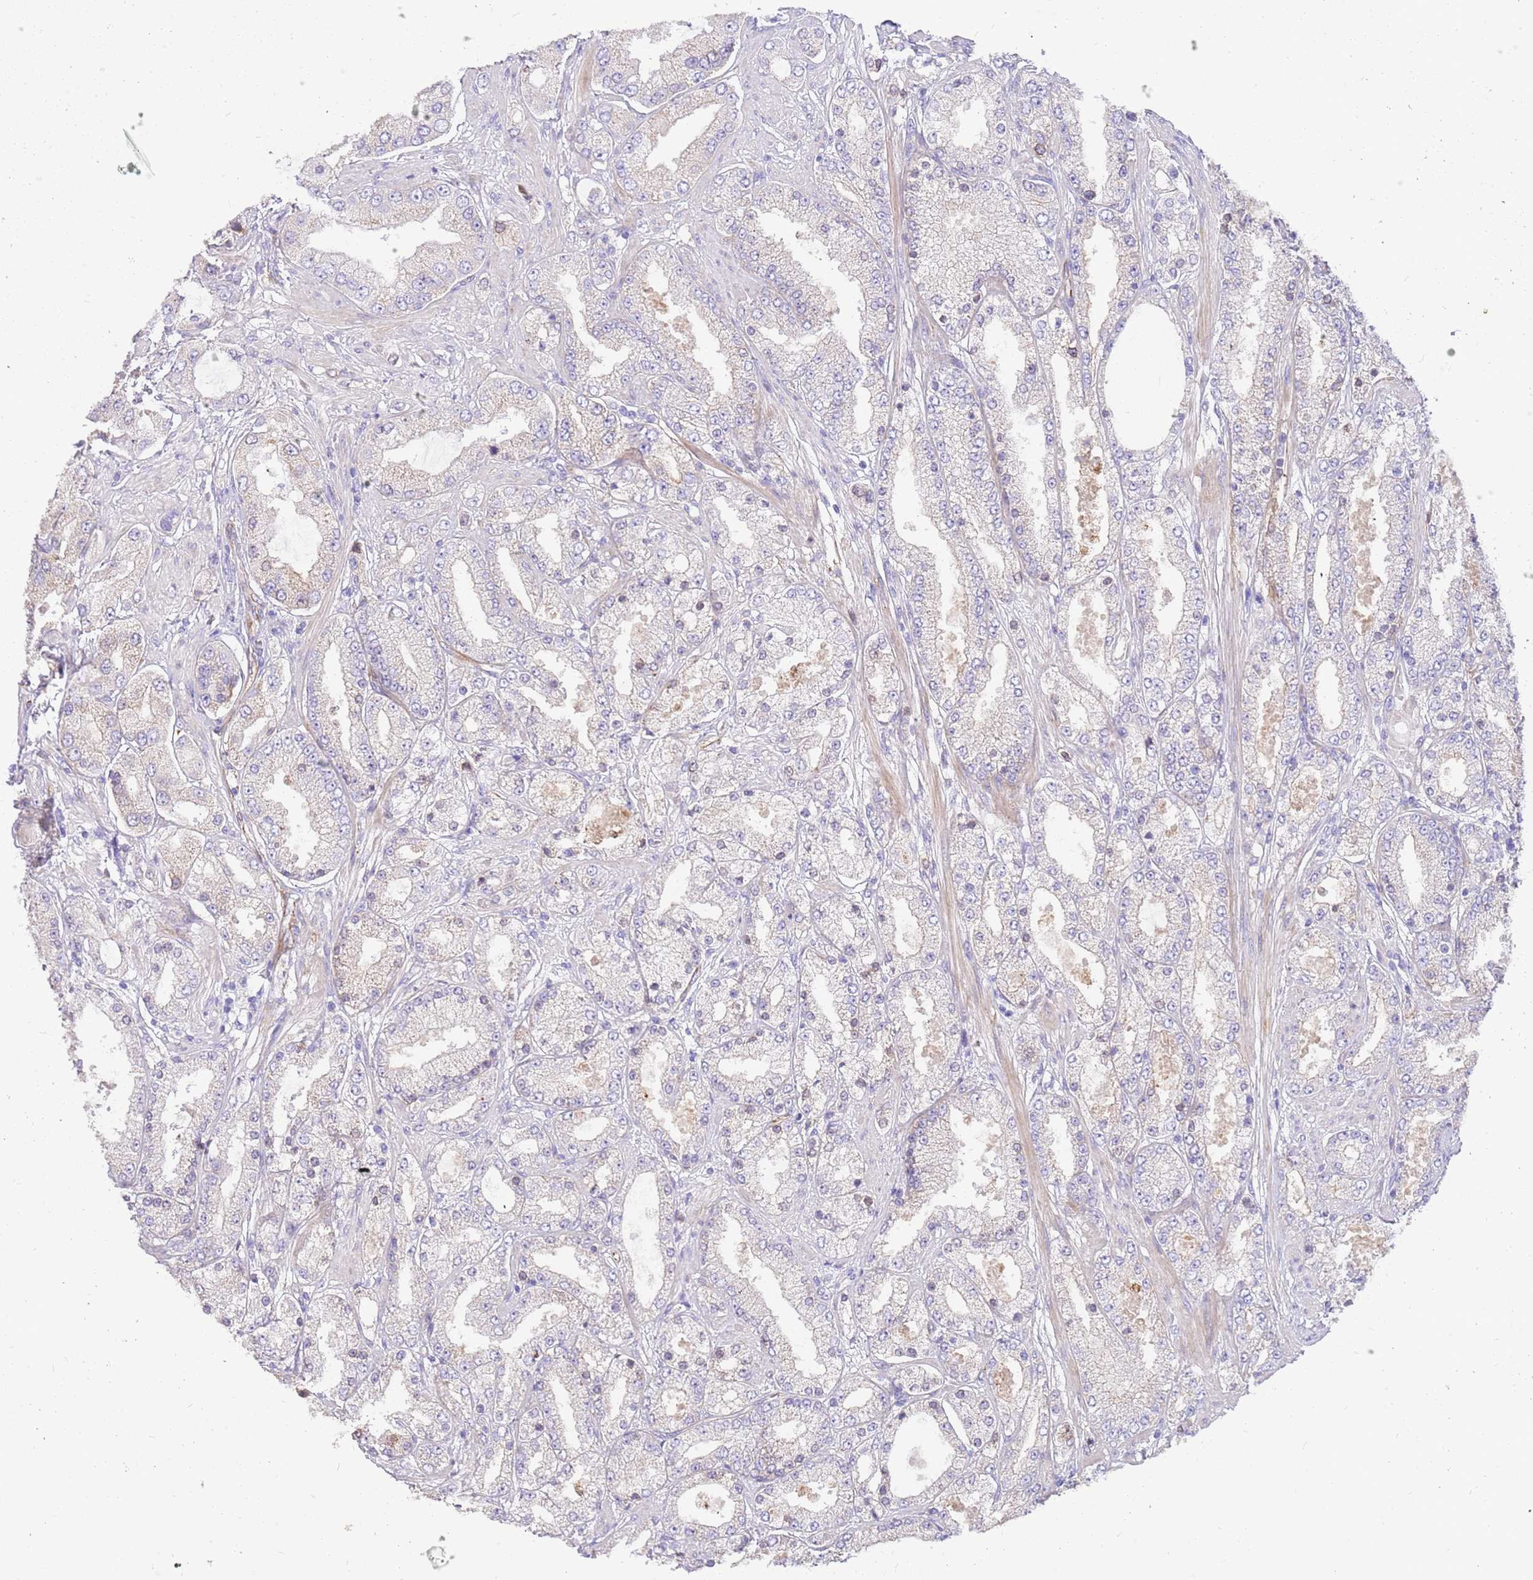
{"staining": {"intensity": "negative", "quantity": "none", "location": "none"}, "tissue": "prostate cancer", "cell_type": "Tumor cells", "image_type": "cancer", "snomed": [{"axis": "morphology", "description": "Adenocarcinoma, High grade"}, {"axis": "topography", "description": "Prostate"}], "caption": "Immunohistochemistry histopathology image of neoplastic tissue: prostate cancer stained with DAB (3,3'-diaminobenzidine) displays no significant protein staining in tumor cells. Brightfield microscopy of immunohistochemistry stained with DAB (3,3'-diaminobenzidine) (brown) and hematoxylin (blue), captured at high magnification.", "gene": "ZDHHC1", "patient": {"sex": "male", "age": 68}}